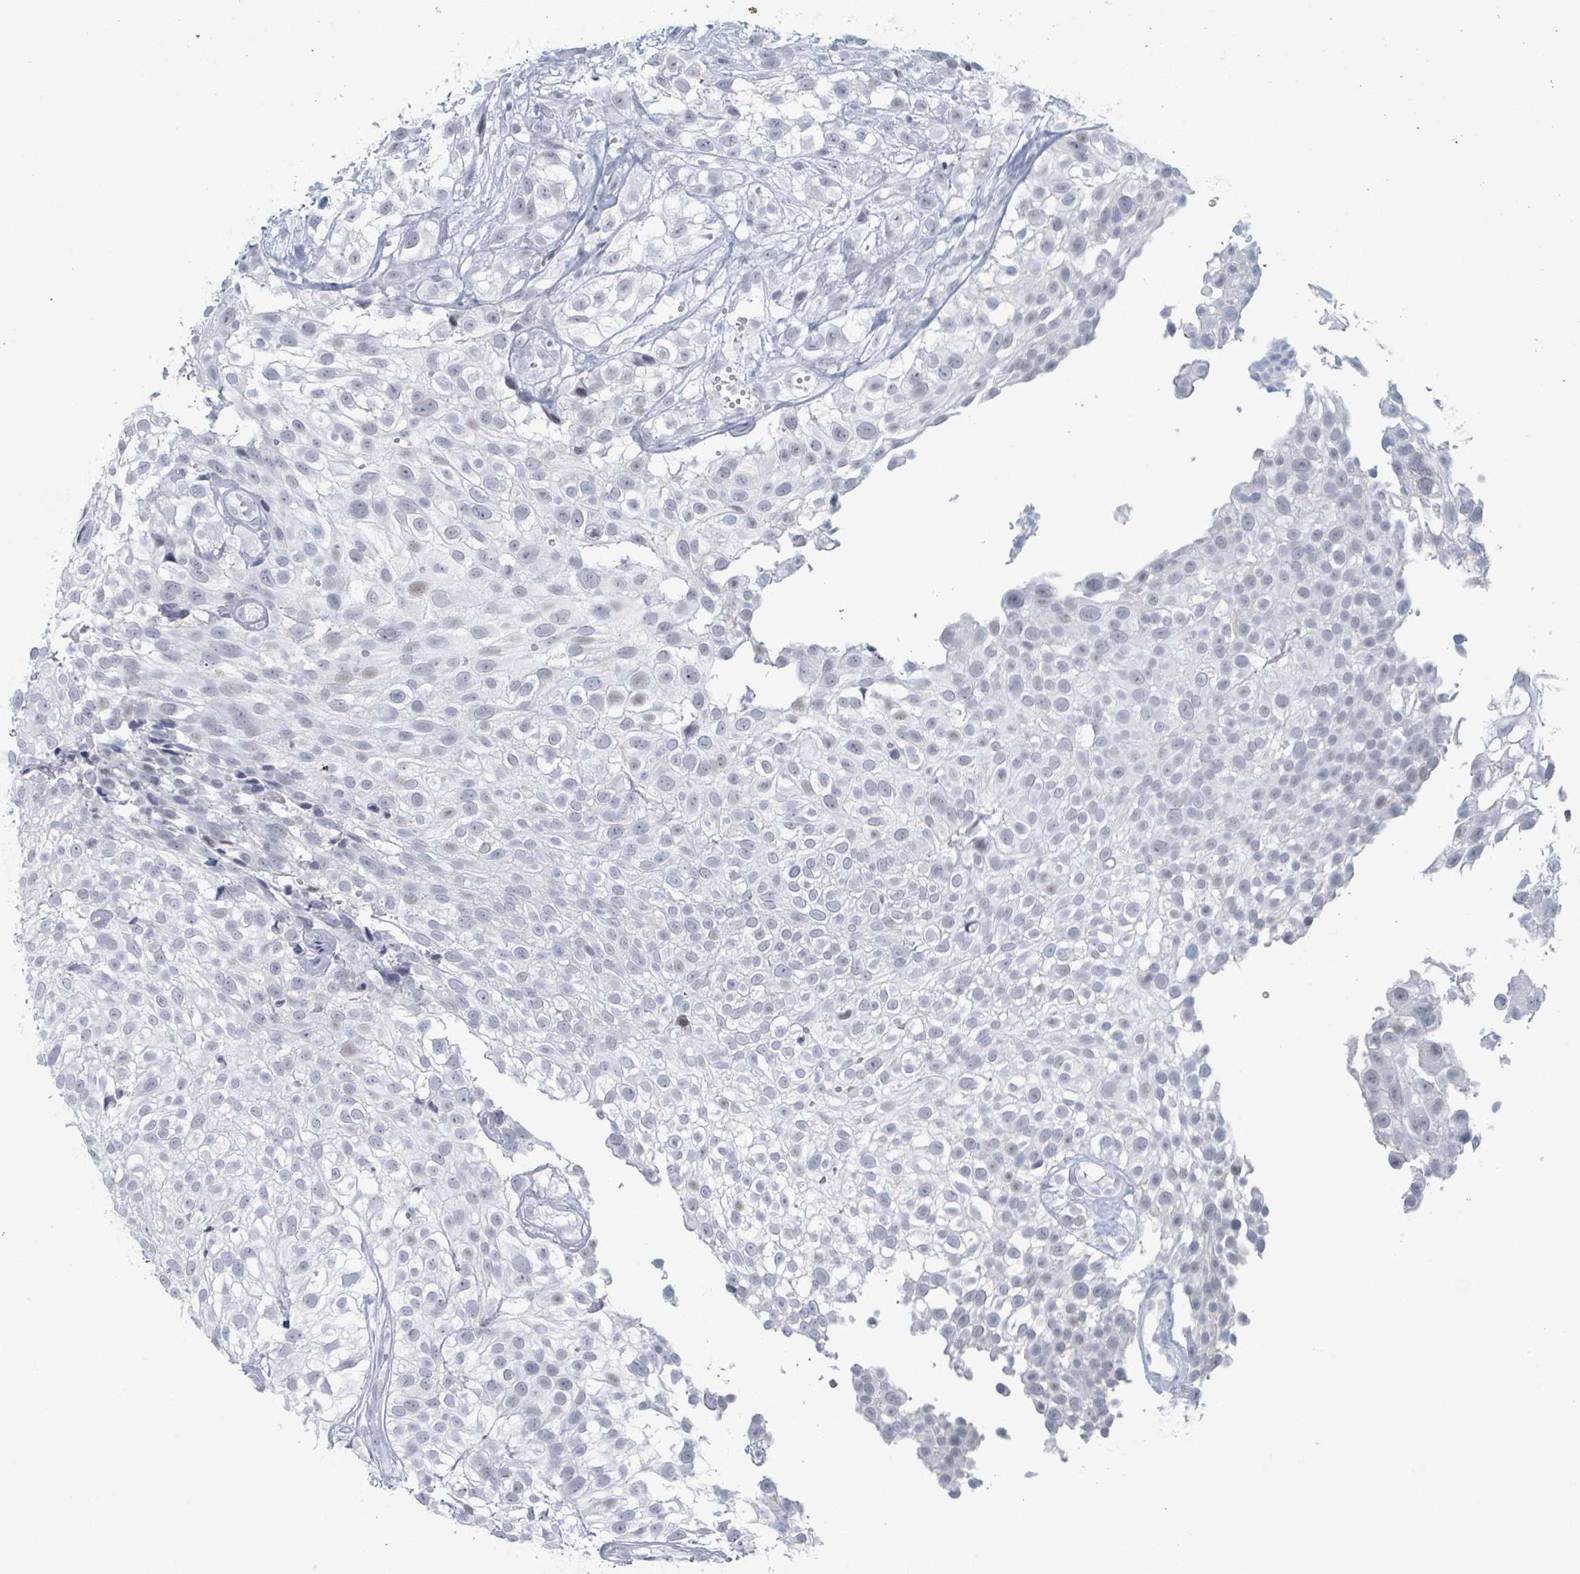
{"staining": {"intensity": "weak", "quantity": "25%-75%", "location": "nuclear"}, "tissue": "urothelial cancer", "cell_type": "Tumor cells", "image_type": "cancer", "snomed": [{"axis": "morphology", "description": "Urothelial carcinoma, High grade"}, {"axis": "topography", "description": "Urinary bladder"}], "caption": "High-grade urothelial carcinoma stained for a protein exhibits weak nuclear positivity in tumor cells.", "gene": "GPR15LG", "patient": {"sex": "male", "age": 56}}